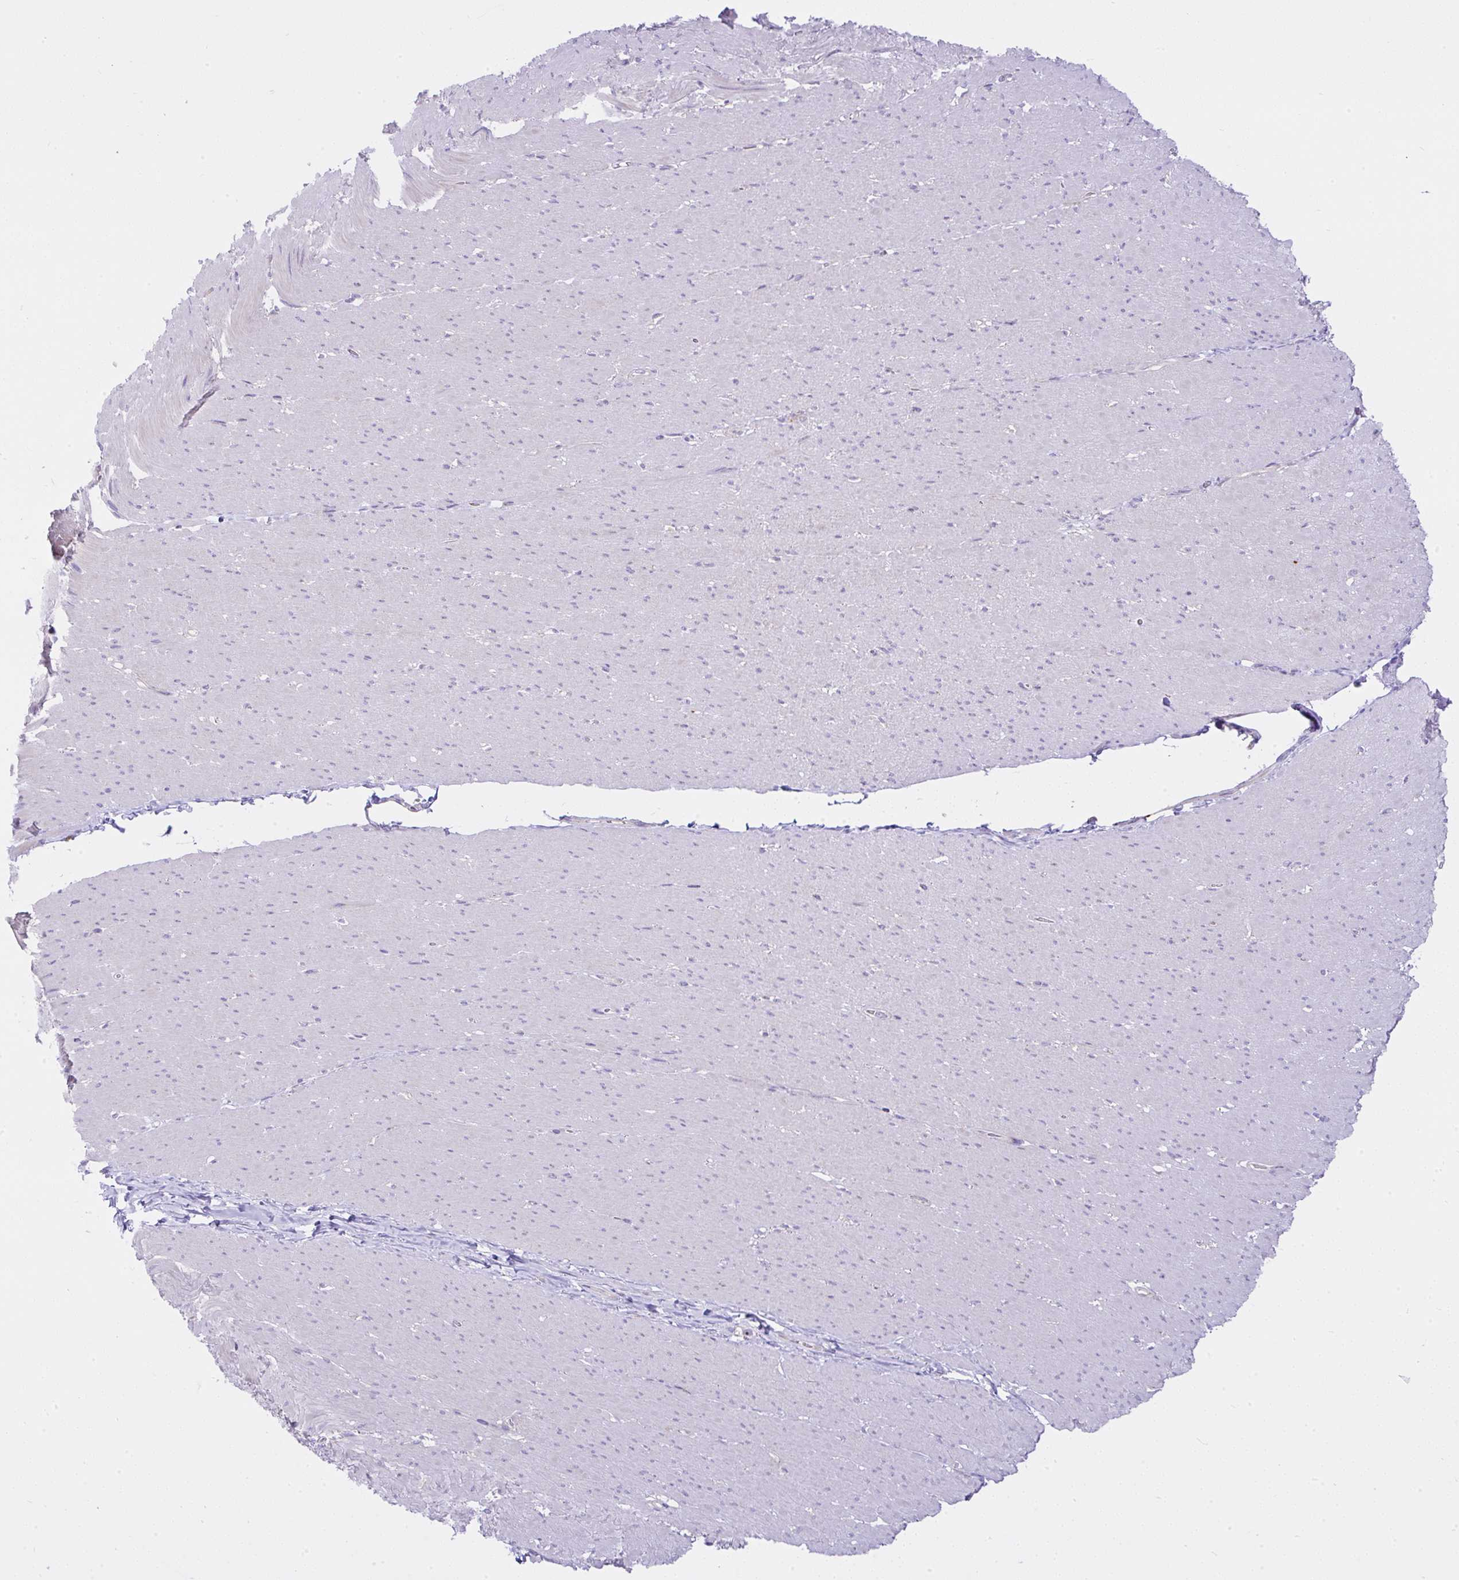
{"staining": {"intensity": "negative", "quantity": "none", "location": "none"}, "tissue": "smooth muscle", "cell_type": "Smooth muscle cells", "image_type": "normal", "snomed": [{"axis": "morphology", "description": "Normal tissue, NOS"}, {"axis": "topography", "description": "Smooth muscle"}, {"axis": "topography", "description": "Rectum"}], "caption": "Immunohistochemistry (IHC) of unremarkable smooth muscle displays no staining in smooth muscle cells.", "gene": "CCDC142", "patient": {"sex": "male", "age": 53}}